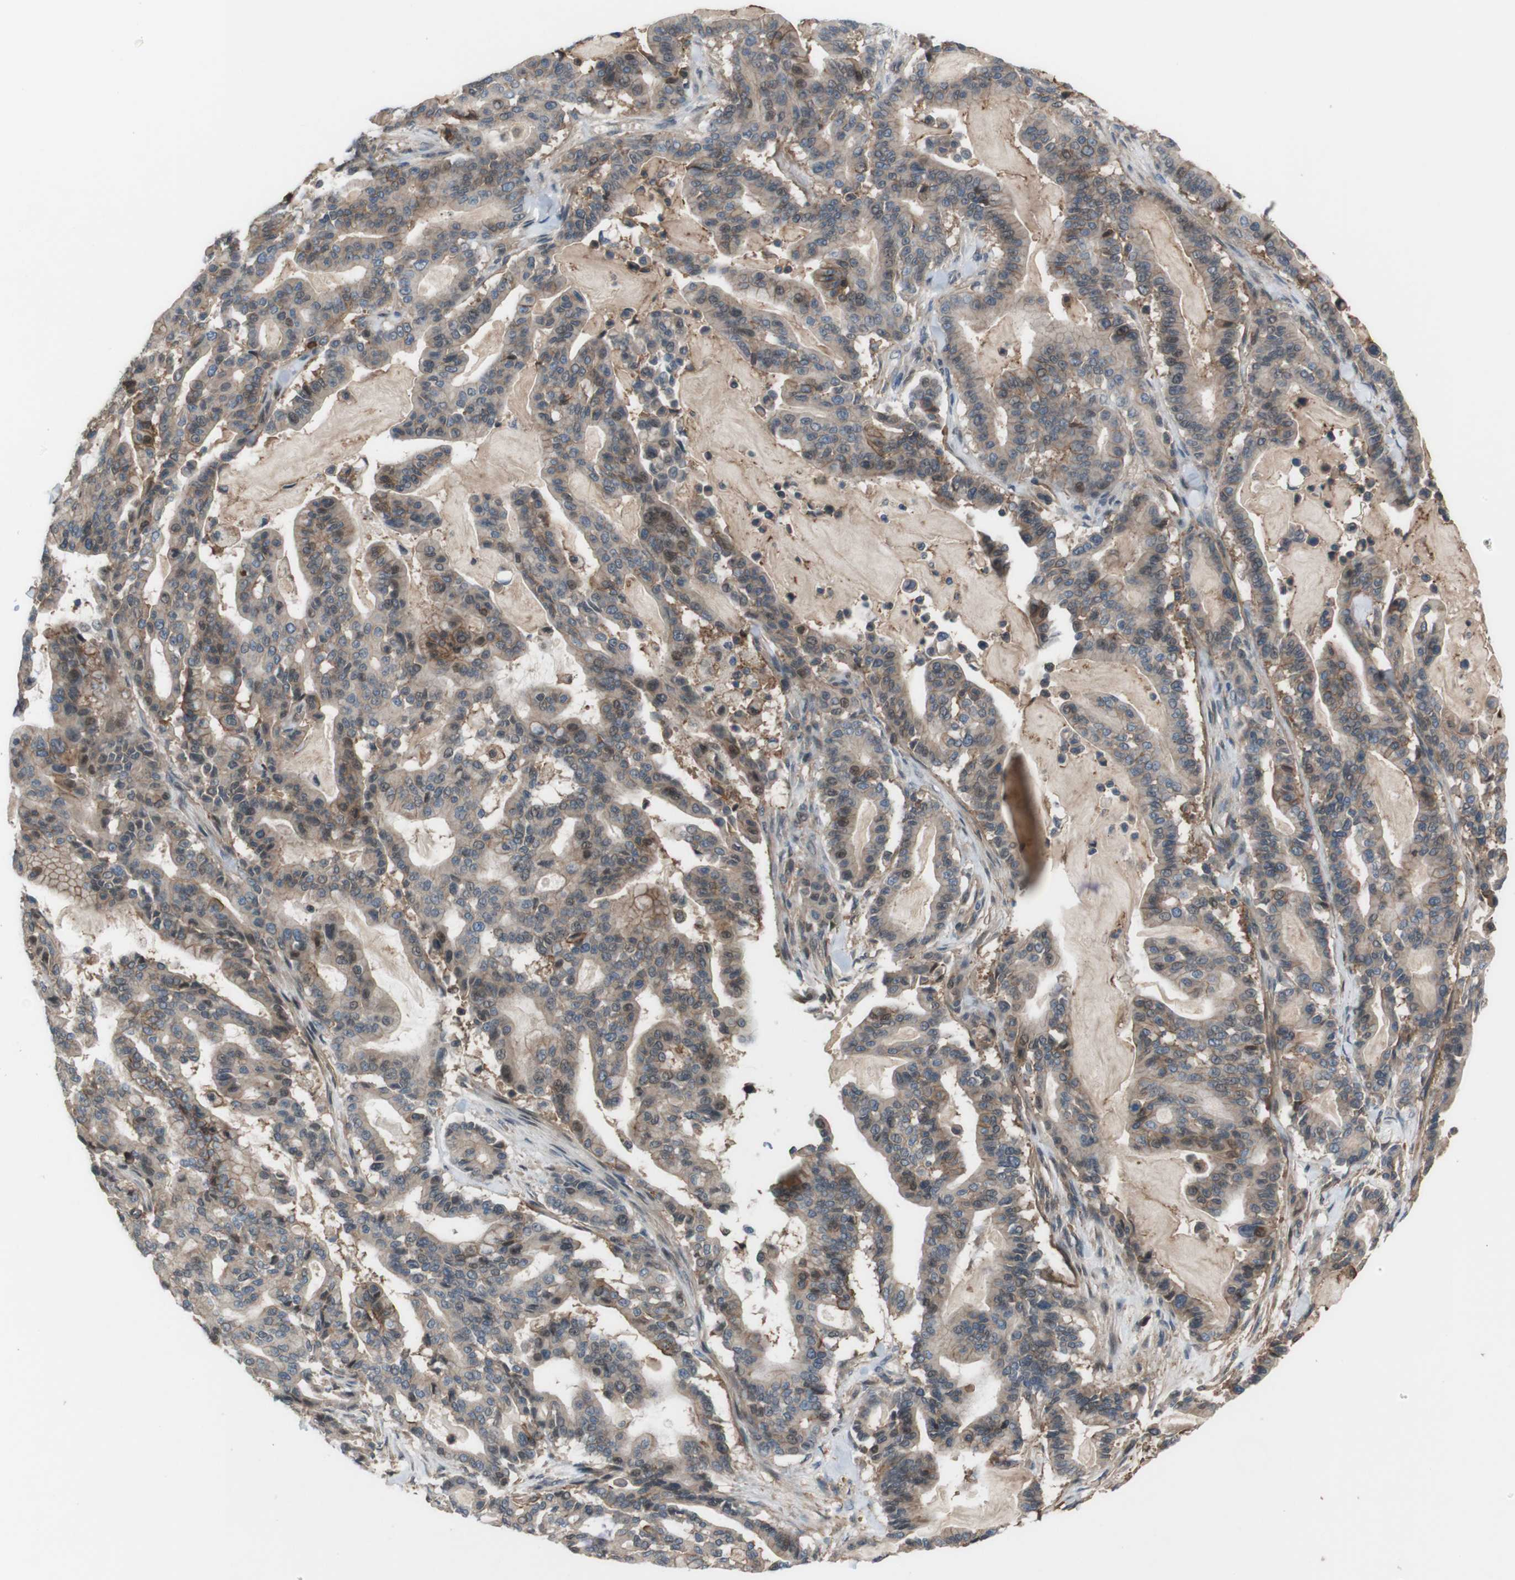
{"staining": {"intensity": "weak", "quantity": "25%-75%", "location": "cytoplasmic/membranous"}, "tissue": "pancreatic cancer", "cell_type": "Tumor cells", "image_type": "cancer", "snomed": [{"axis": "morphology", "description": "Adenocarcinoma, NOS"}, {"axis": "topography", "description": "Pancreas"}], "caption": "An immunohistochemistry (IHC) photomicrograph of tumor tissue is shown. Protein staining in brown highlights weak cytoplasmic/membranous positivity in pancreatic cancer (adenocarcinoma) within tumor cells.", "gene": "ATP2B1", "patient": {"sex": "male", "age": 63}}